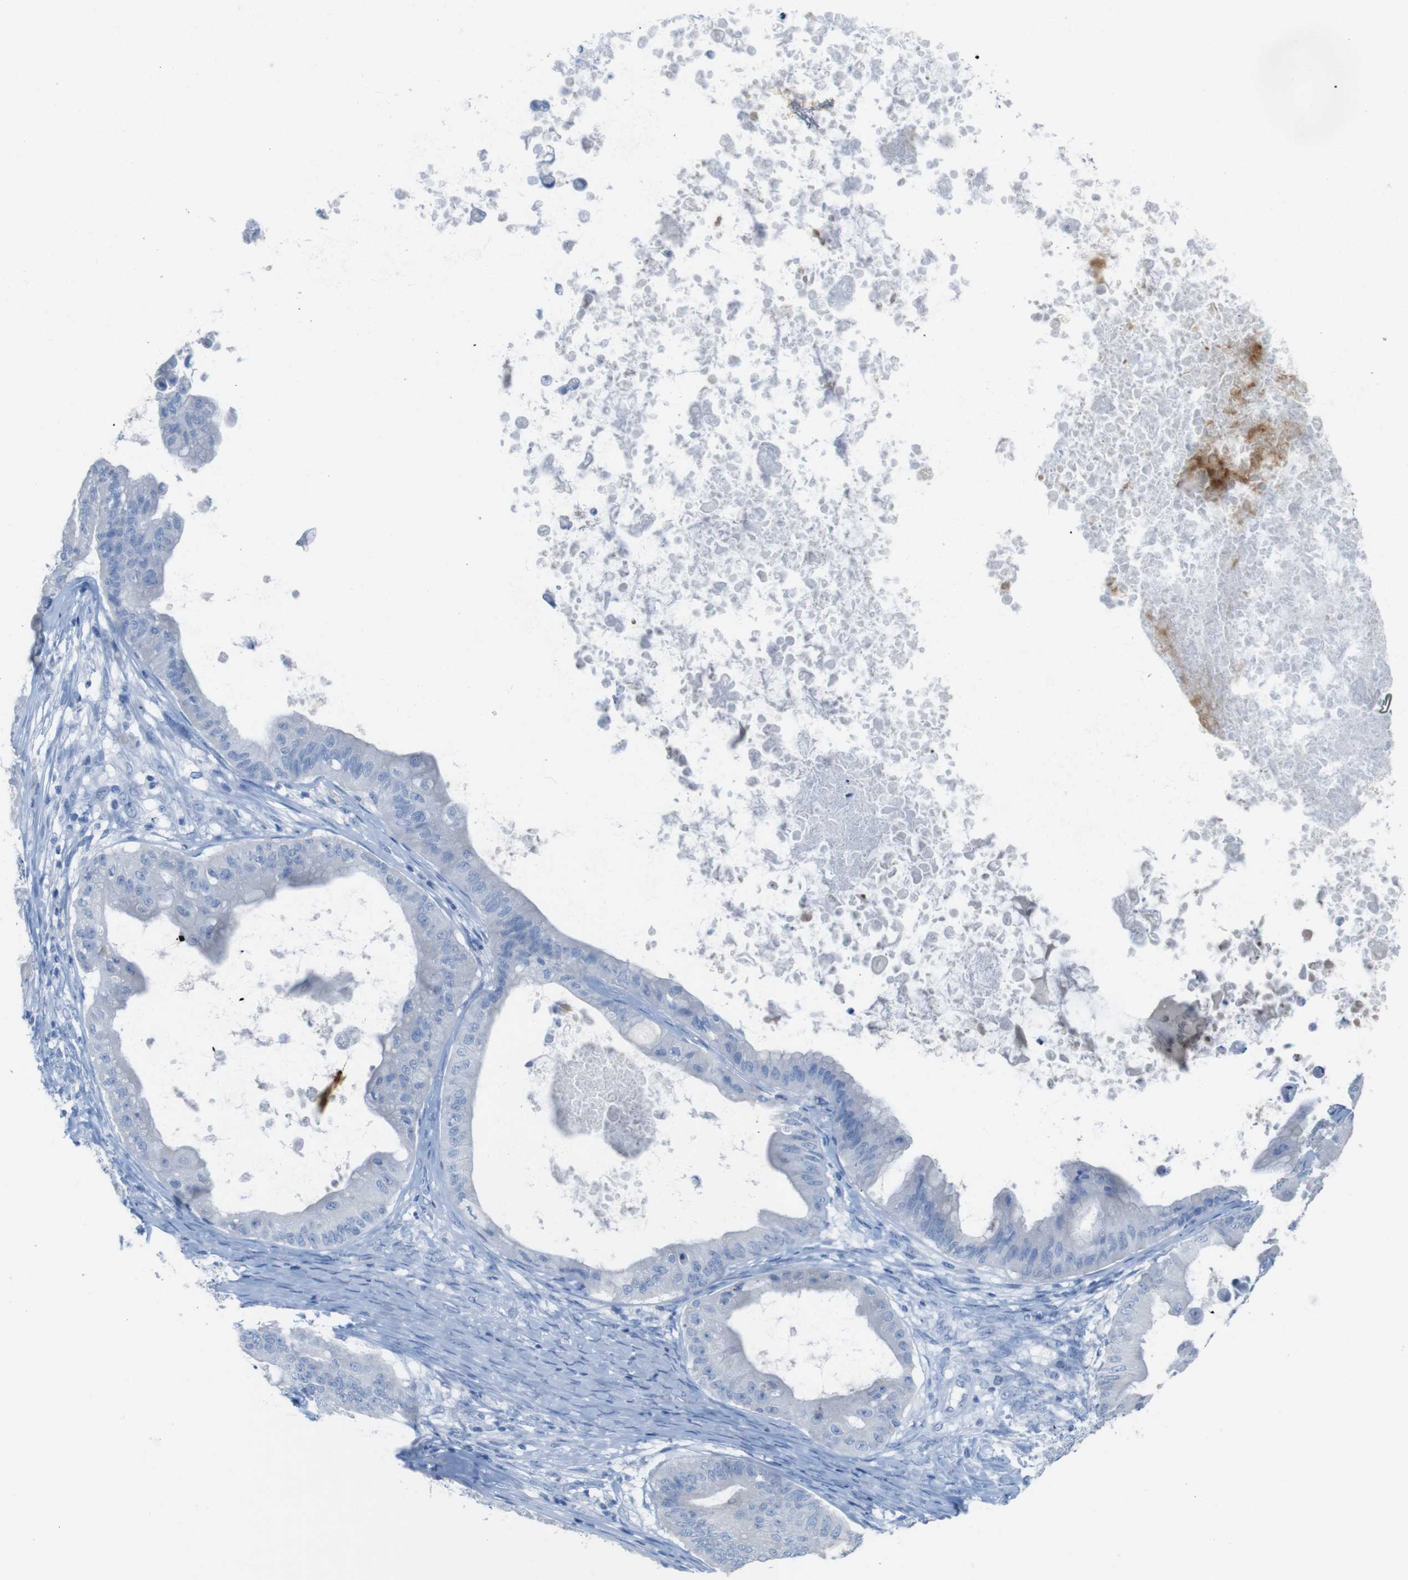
{"staining": {"intensity": "negative", "quantity": "none", "location": "none"}, "tissue": "ovarian cancer", "cell_type": "Tumor cells", "image_type": "cancer", "snomed": [{"axis": "morphology", "description": "Cystadenocarcinoma, mucinous, NOS"}, {"axis": "topography", "description": "Ovary"}], "caption": "Human ovarian cancer stained for a protein using immunohistochemistry exhibits no expression in tumor cells.", "gene": "LAG3", "patient": {"sex": "female", "age": 37}}